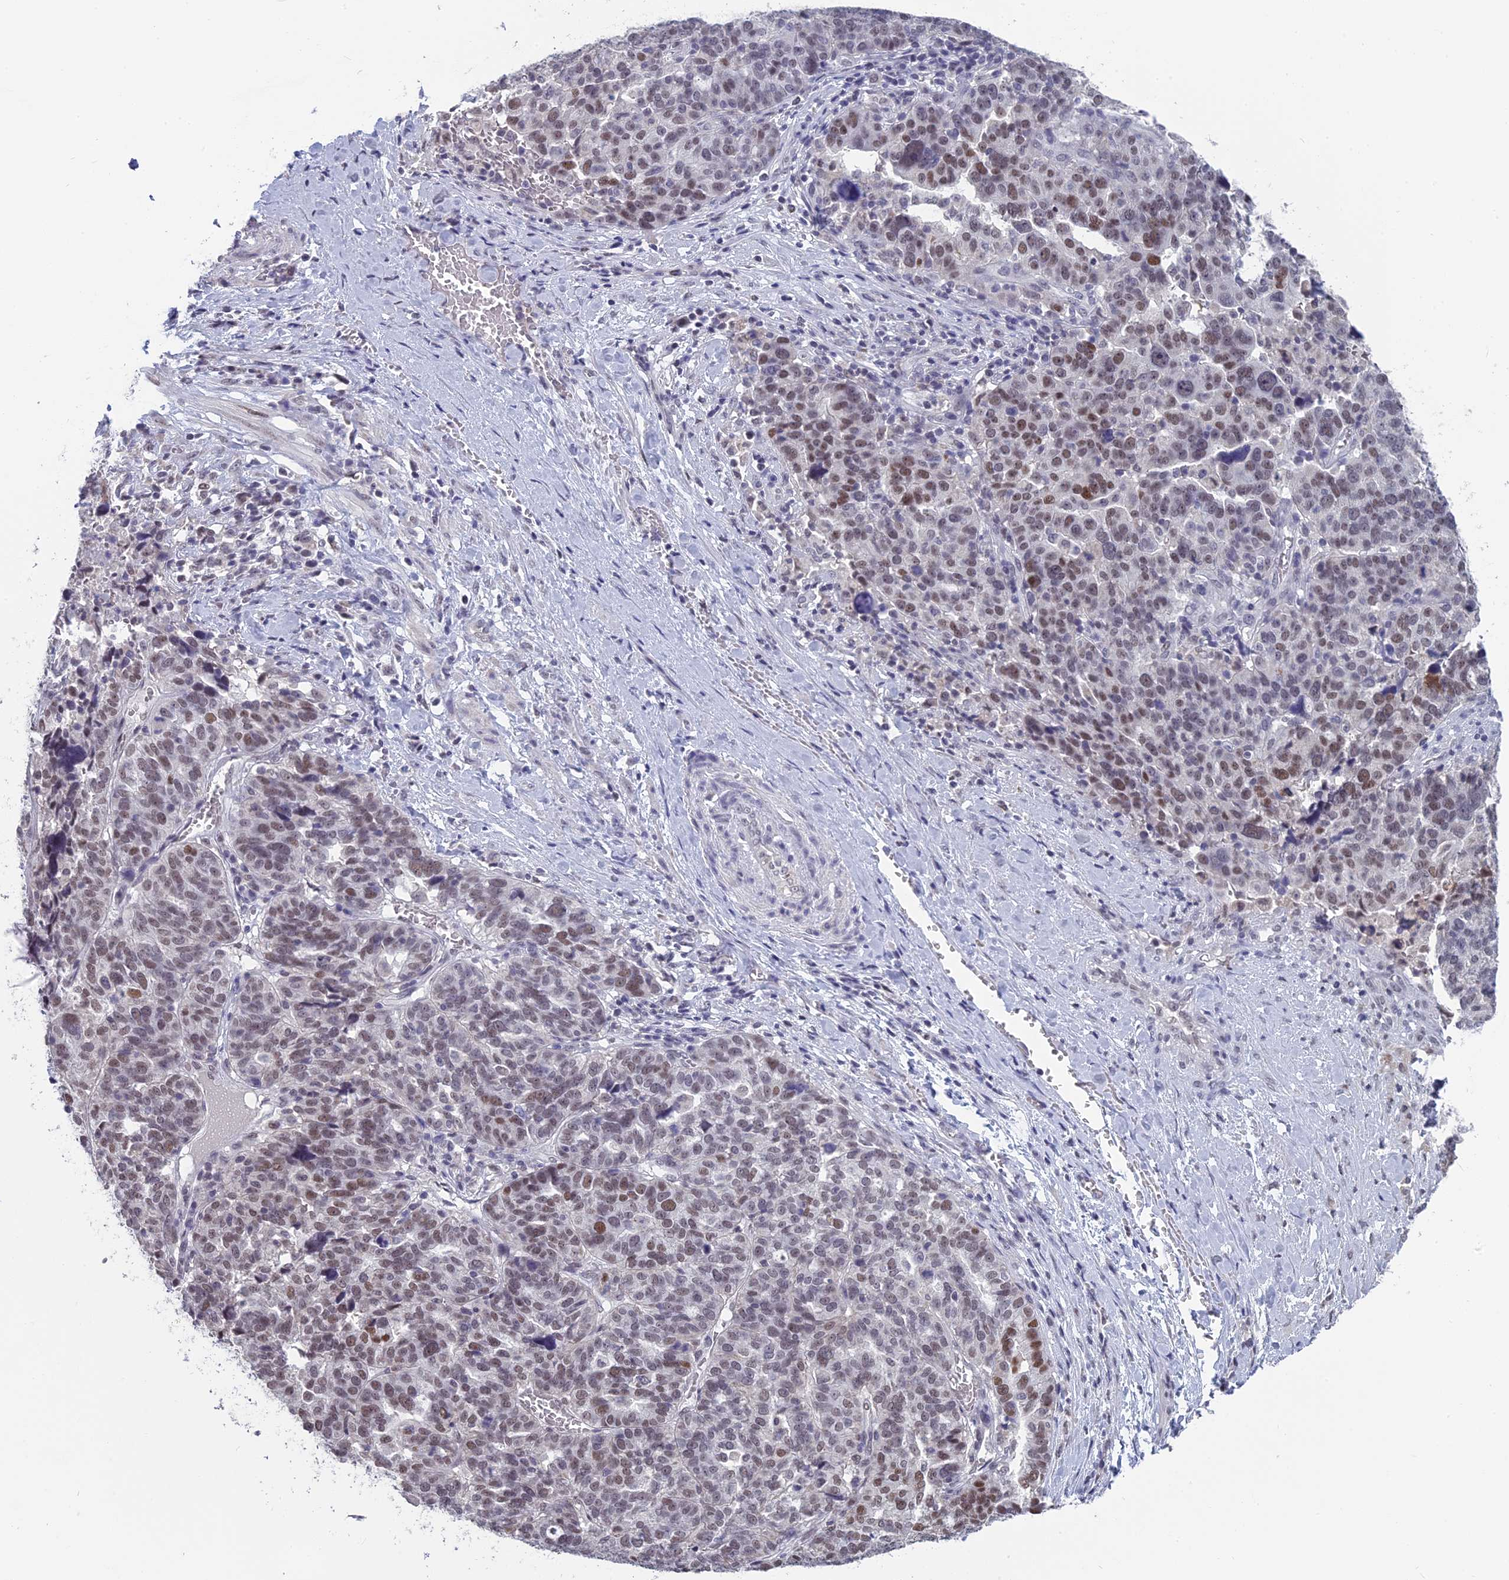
{"staining": {"intensity": "moderate", "quantity": "25%-75%", "location": "nuclear"}, "tissue": "ovarian cancer", "cell_type": "Tumor cells", "image_type": "cancer", "snomed": [{"axis": "morphology", "description": "Cystadenocarcinoma, serous, NOS"}, {"axis": "topography", "description": "Ovary"}], "caption": "This image displays ovarian cancer stained with immunohistochemistry to label a protein in brown. The nuclear of tumor cells show moderate positivity for the protein. Nuclei are counter-stained blue.", "gene": "MT-CO3", "patient": {"sex": "female", "age": 59}}